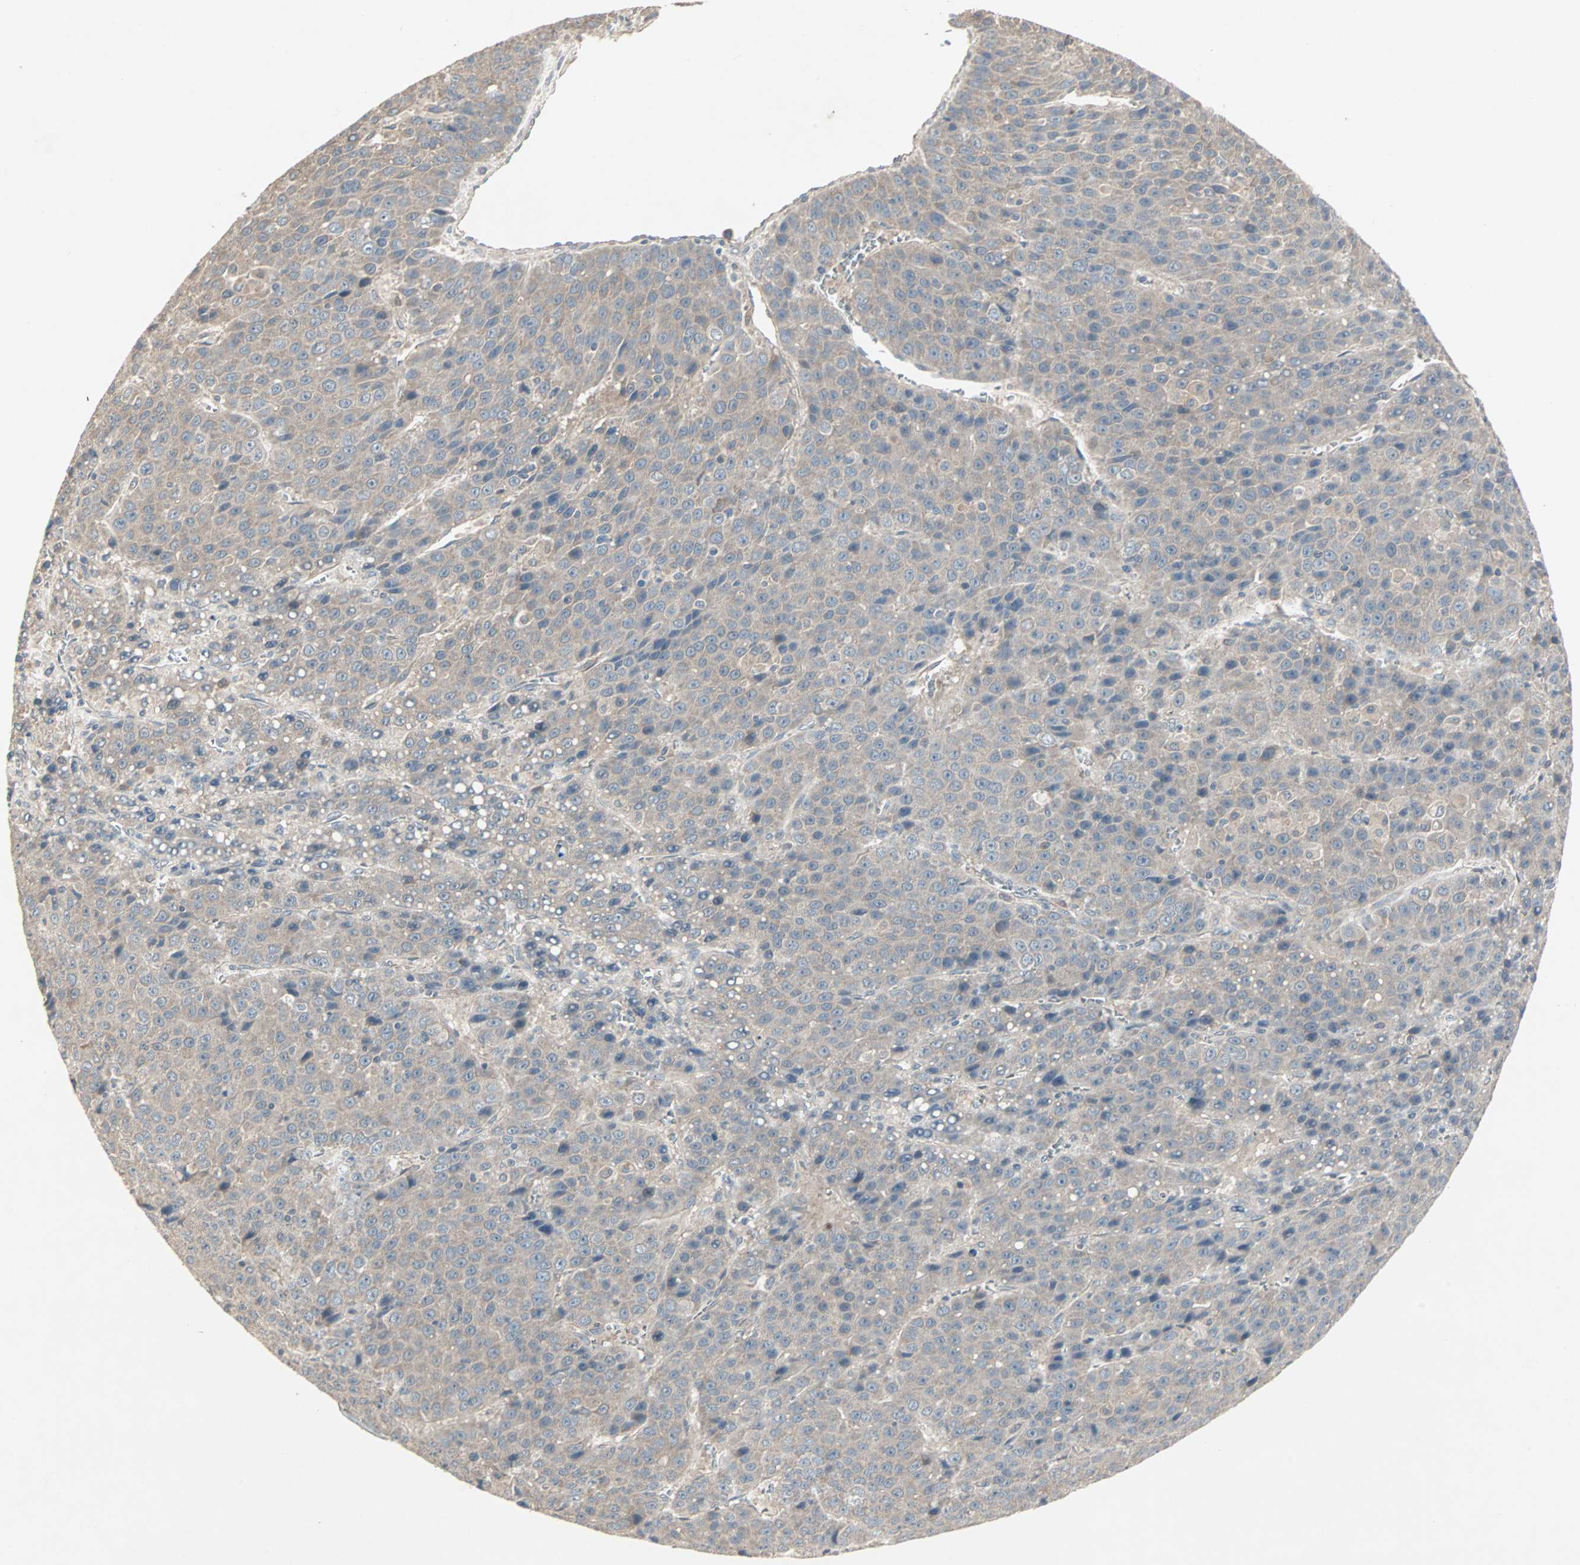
{"staining": {"intensity": "weak", "quantity": "<25%", "location": "cytoplasmic/membranous"}, "tissue": "liver cancer", "cell_type": "Tumor cells", "image_type": "cancer", "snomed": [{"axis": "morphology", "description": "Carcinoma, Hepatocellular, NOS"}, {"axis": "topography", "description": "Liver"}], "caption": "Immunohistochemical staining of hepatocellular carcinoma (liver) displays no significant staining in tumor cells. (Stains: DAB immunohistochemistry (IHC) with hematoxylin counter stain, Microscopy: brightfield microscopy at high magnification).", "gene": "JMJD7-PLA2G4B", "patient": {"sex": "female", "age": 53}}